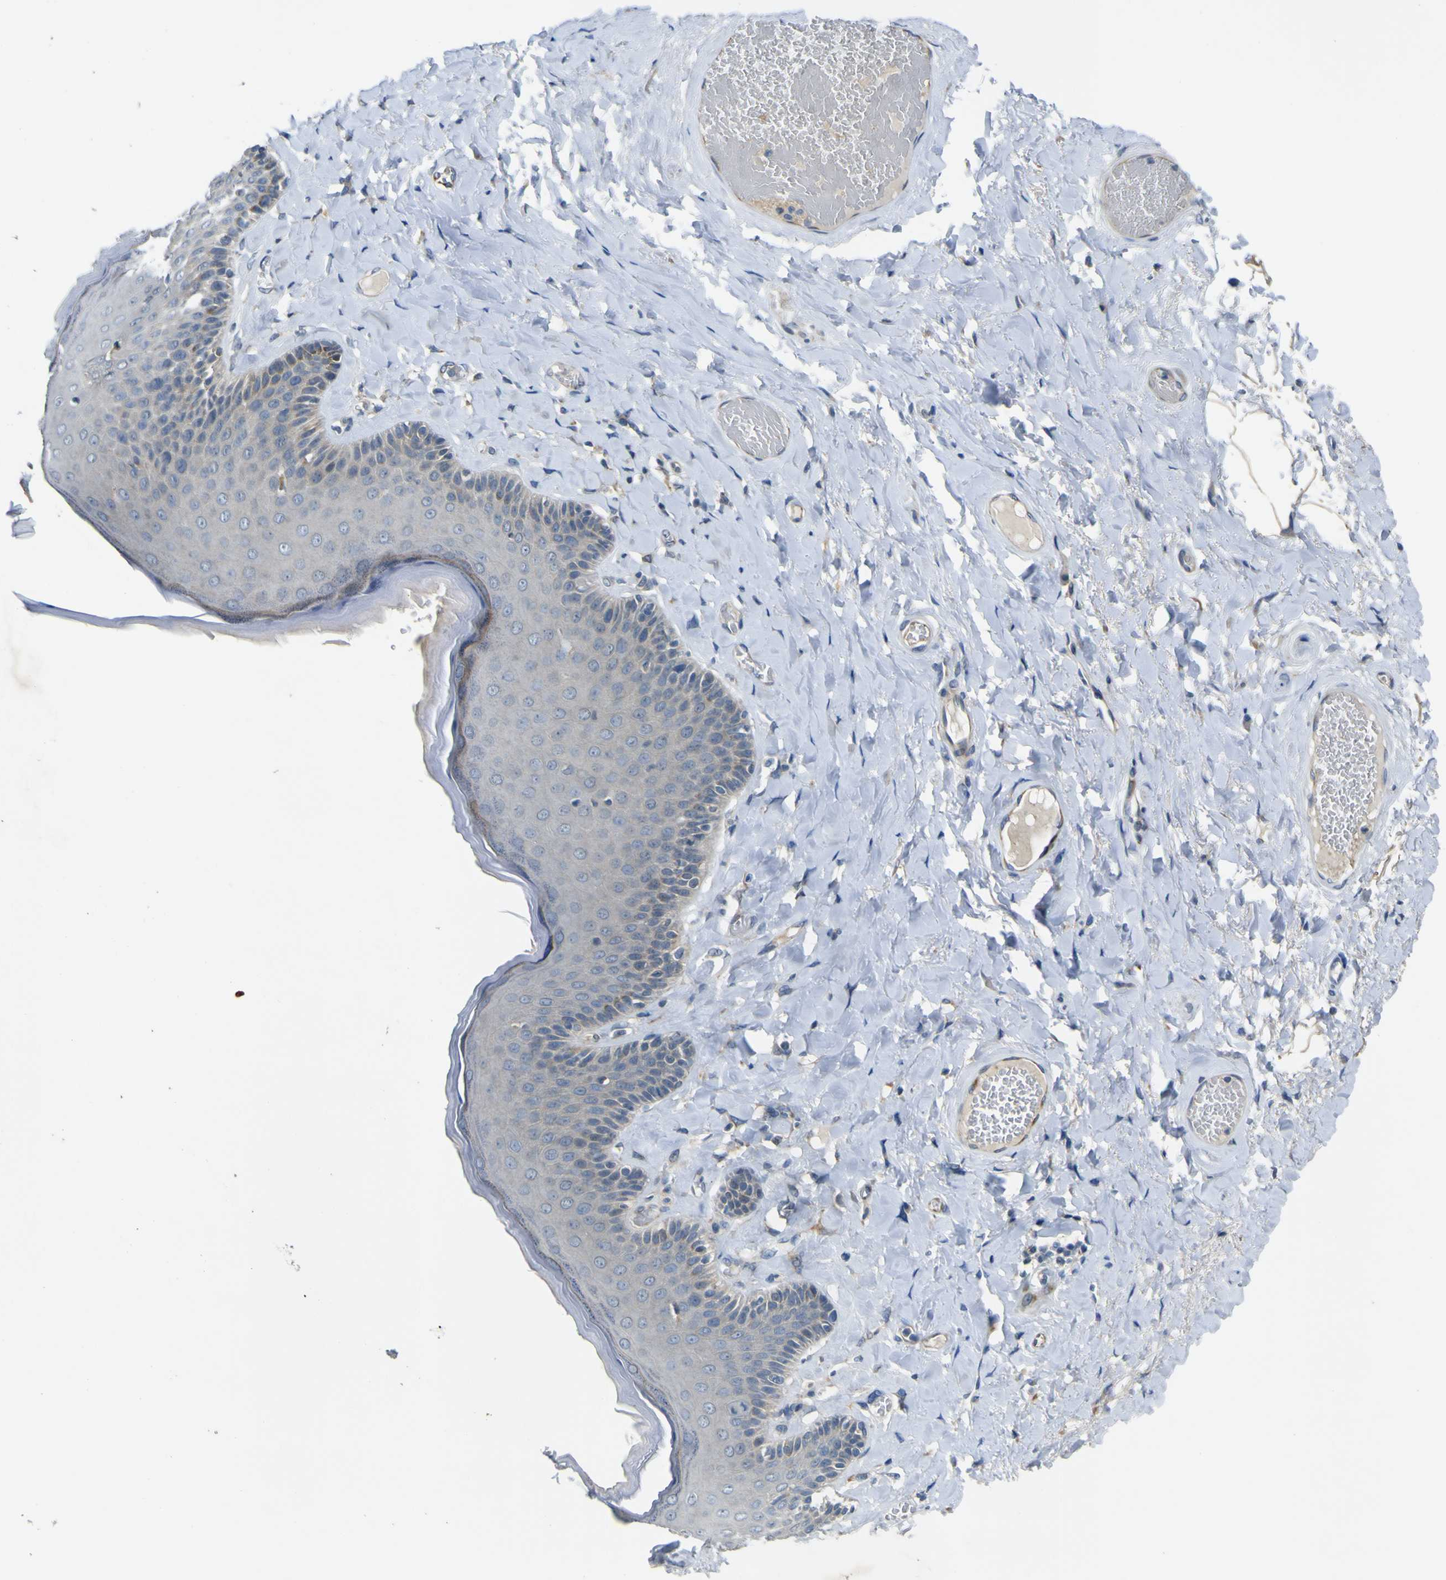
{"staining": {"intensity": "weak", "quantity": "<25%", "location": "cytoplasmic/membranous"}, "tissue": "skin", "cell_type": "Epidermal cells", "image_type": "normal", "snomed": [{"axis": "morphology", "description": "Normal tissue, NOS"}, {"axis": "topography", "description": "Anal"}], "caption": "Immunohistochemical staining of unremarkable human skin reveals no significant expression in epidermal cells.", "gene": "LDLR", "patient": {"sex": "male", "age": 69}}